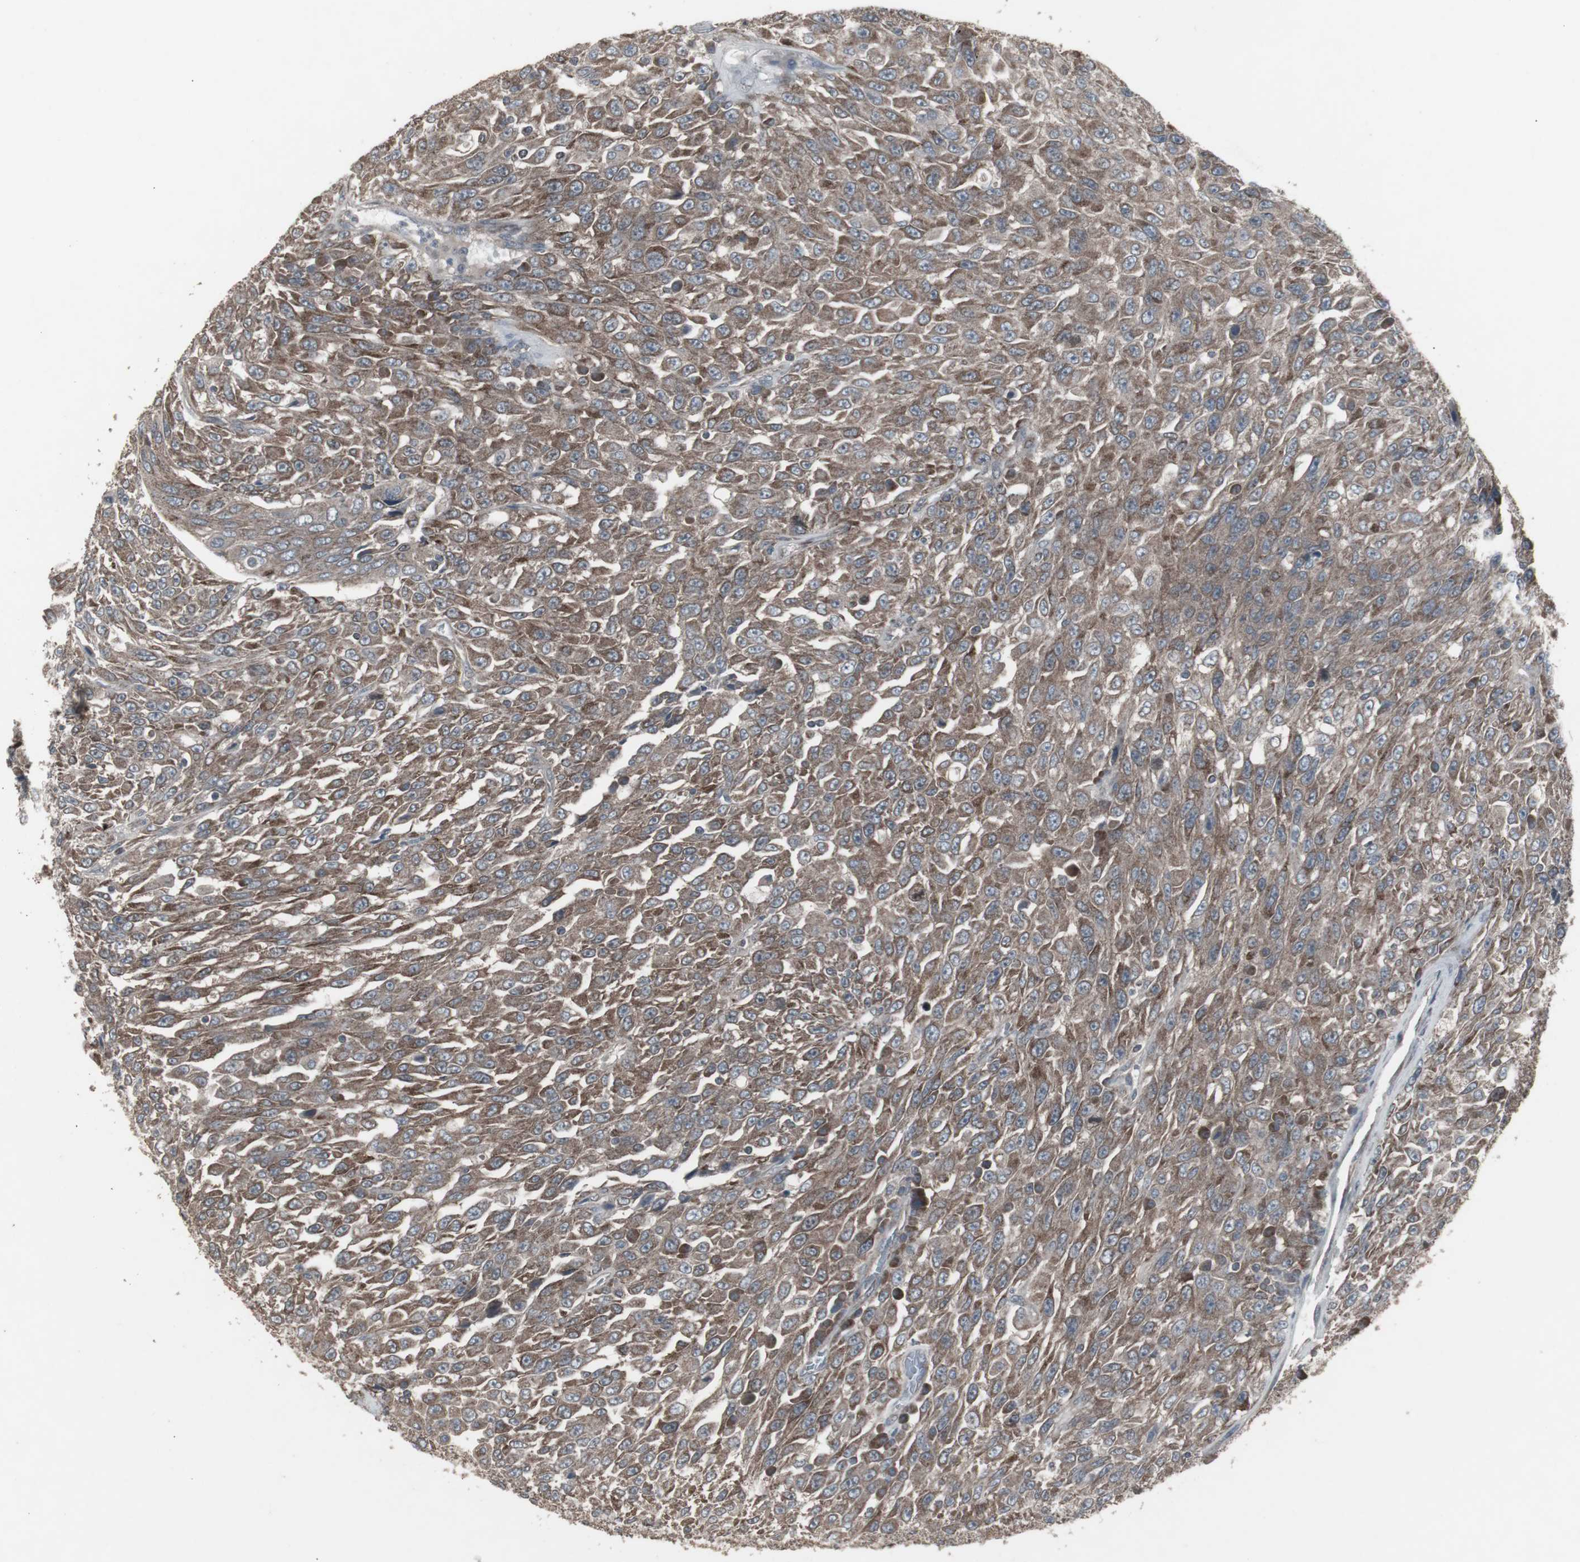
{"staining": {"intensity": "moderate", "quantity": "25%-75%", "location": "cytoplasmic/membranous"}, "tissue": "urothelial cancer", "cell_type": "Tumor cells", "image_type": "cancer", "snomed": [{"axis": "morphology", "description": "Urothelial carcinoma, High grade"}, {"axis": "topography", "description": "Urinary bladder"}], "caption": "Immunohistochemical staining of urothelial cancer exhibits moderate cytoplasmic/membranous protein expression in about 25%-75% of tumor cells.", "gene": "SSTR2", "patient": {"sex": "male", "age": 66}}